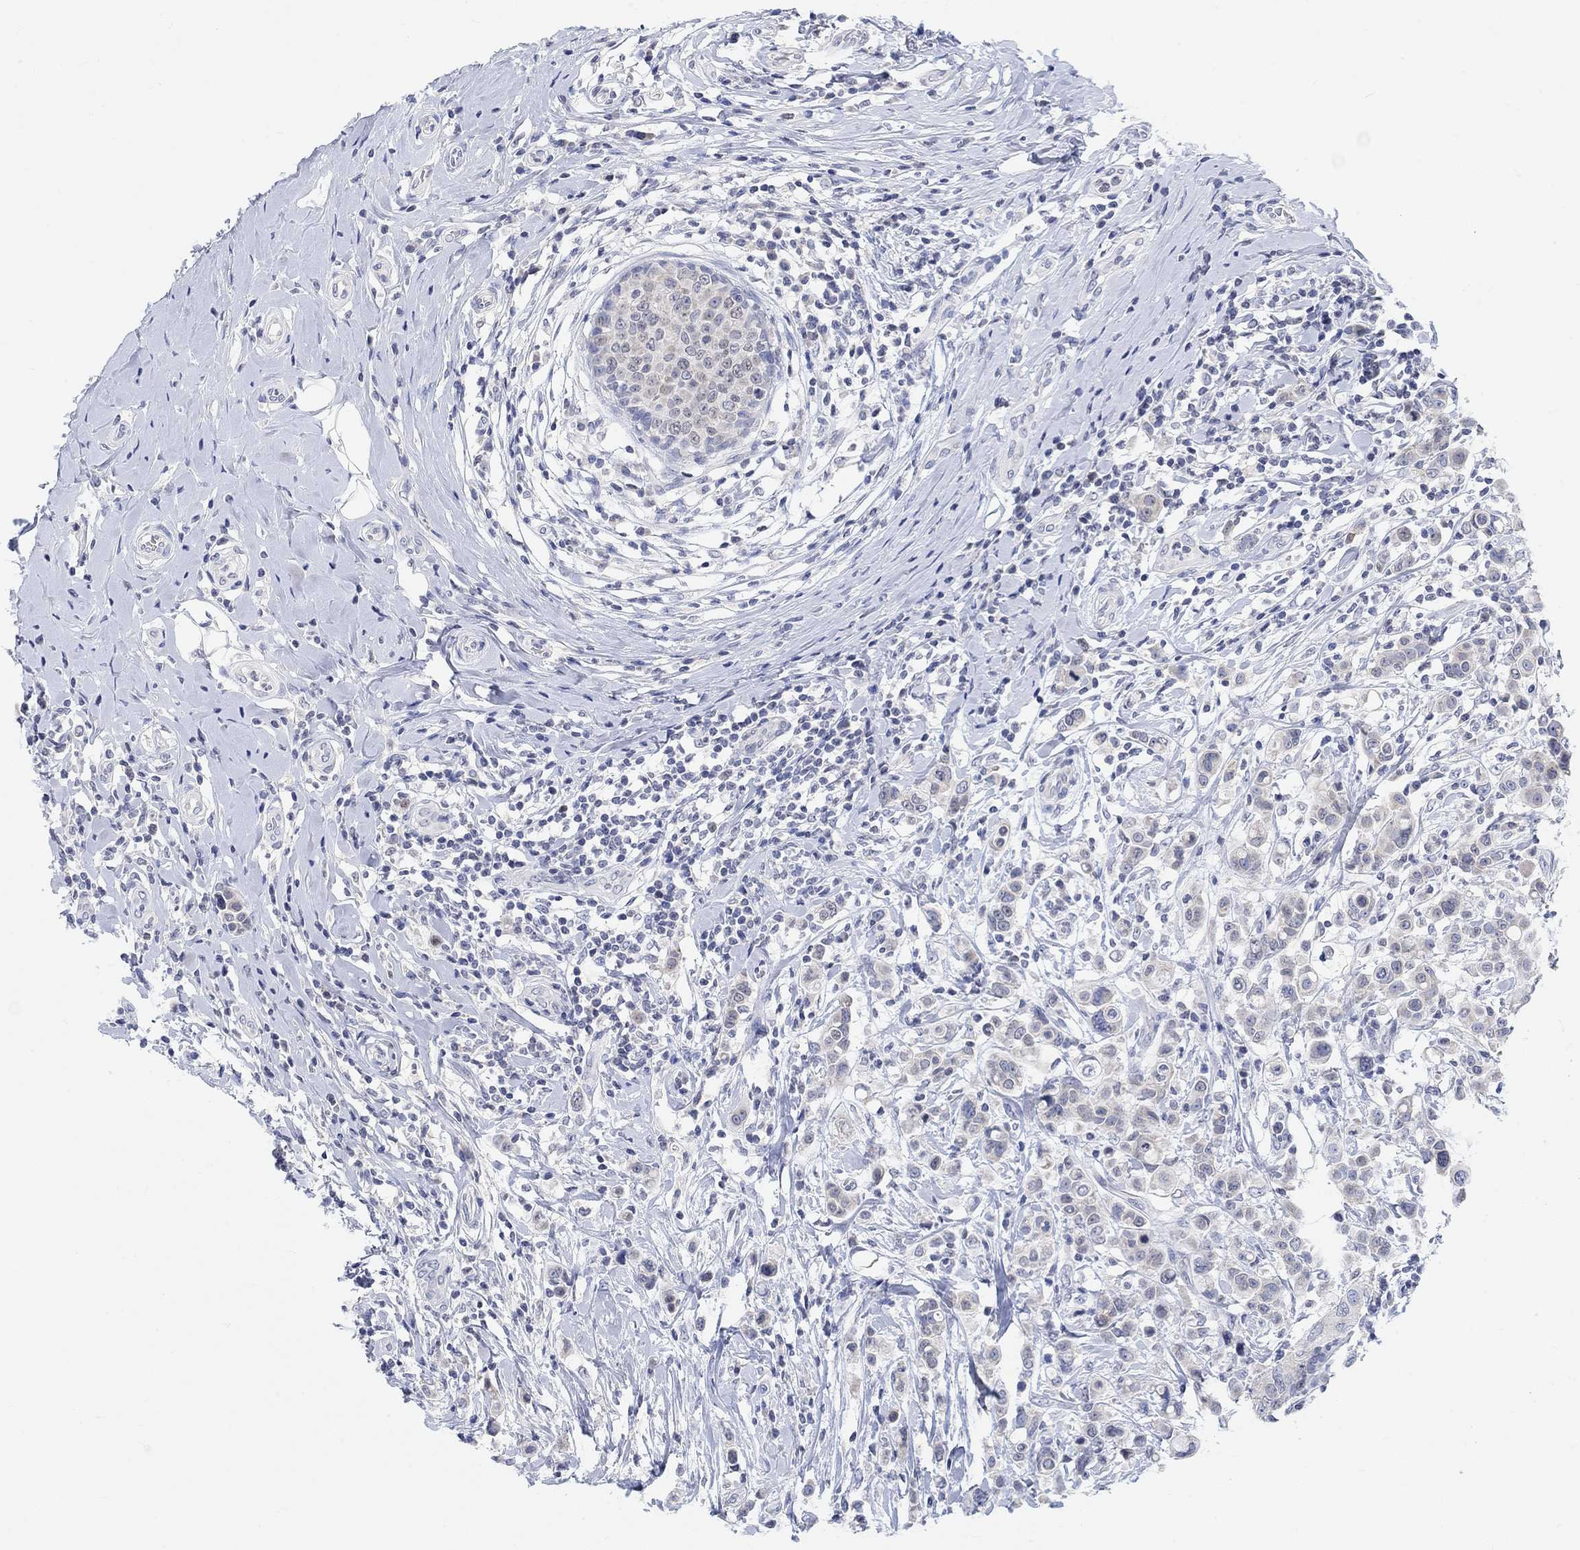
{"staining": {"intensity": "negative", "quantity": "none", "location": "none"}, "tissue": "breast cancer", "cell_type": "Tumor cells", "image_type": "cancer", "snomed": [{"axis": "morphology", "description": "Duct carcinoma"}, {"axis": "topography", "description": "Breast"}], "caption": "Breast cancer (intraductal carcinoma) stained for a protein using IHC shows no expression tumor cells.", "gene": "ATP6V1E2", "patient": {"sex": "female", "age": 27}}